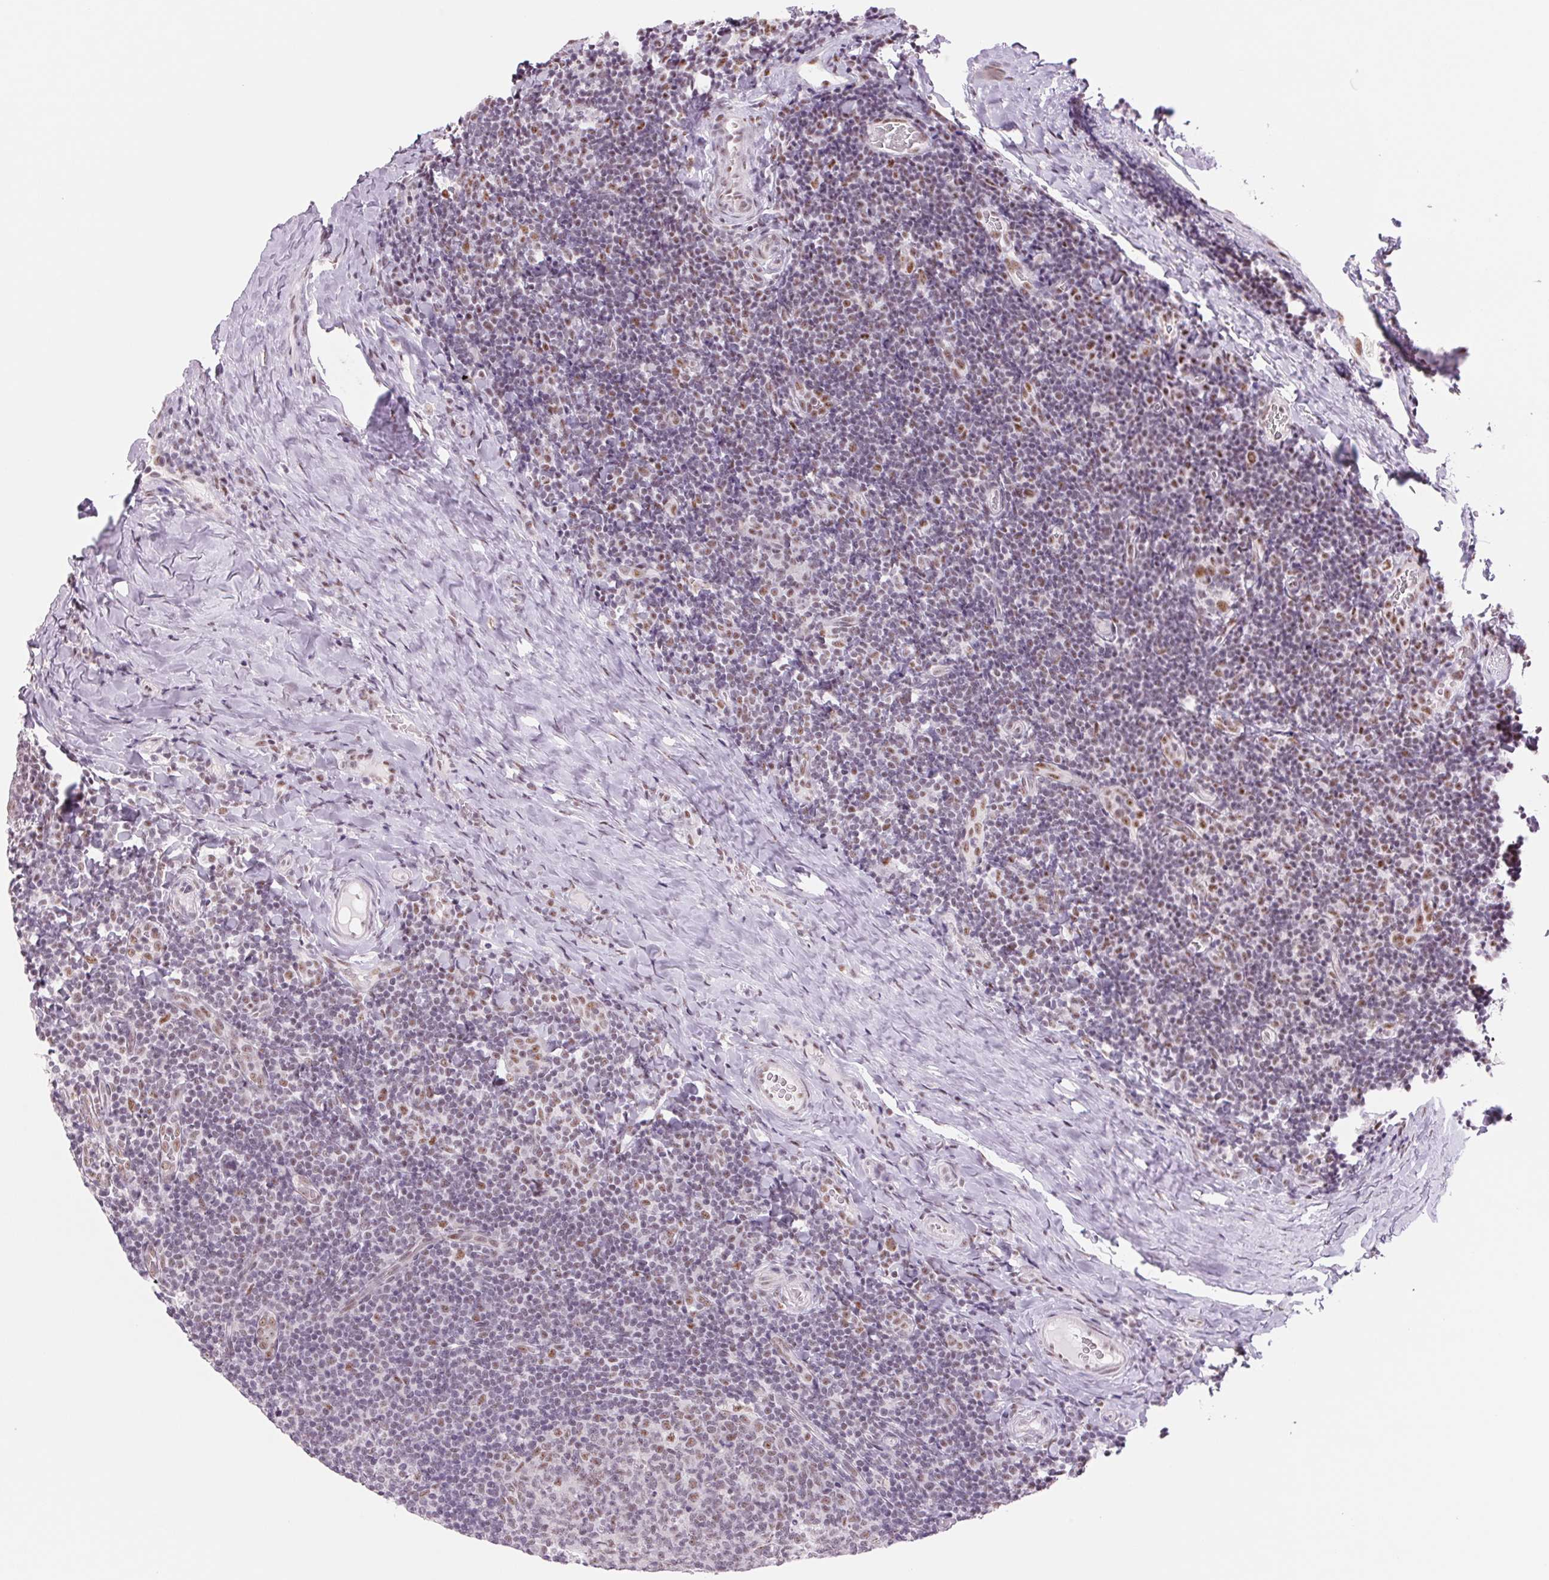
{"staining": {"intensity": "moderate", "quantity": "<25%", "location": "nuclear"}, "tissue": "tonsil", "cell_type": "Germinal center cells", "image_type": "normal", "snomed": [{"axis": "morphology", "description": "Normal tissue, NOS"}, {"axis": "topography", "description": "Tonsil"}], "caption": "Protein expression by immunohistochemistry (IHC) reveals moderate nuclear expression in about <25% of germinal center cells in unremarkable tonsil. (DAB (3,3'-diaminobenzidine) IHC with brightfield microscopy, high magnification).", "gene": "ZC3H14", "patient": {"sex": "male", "age": 17}}